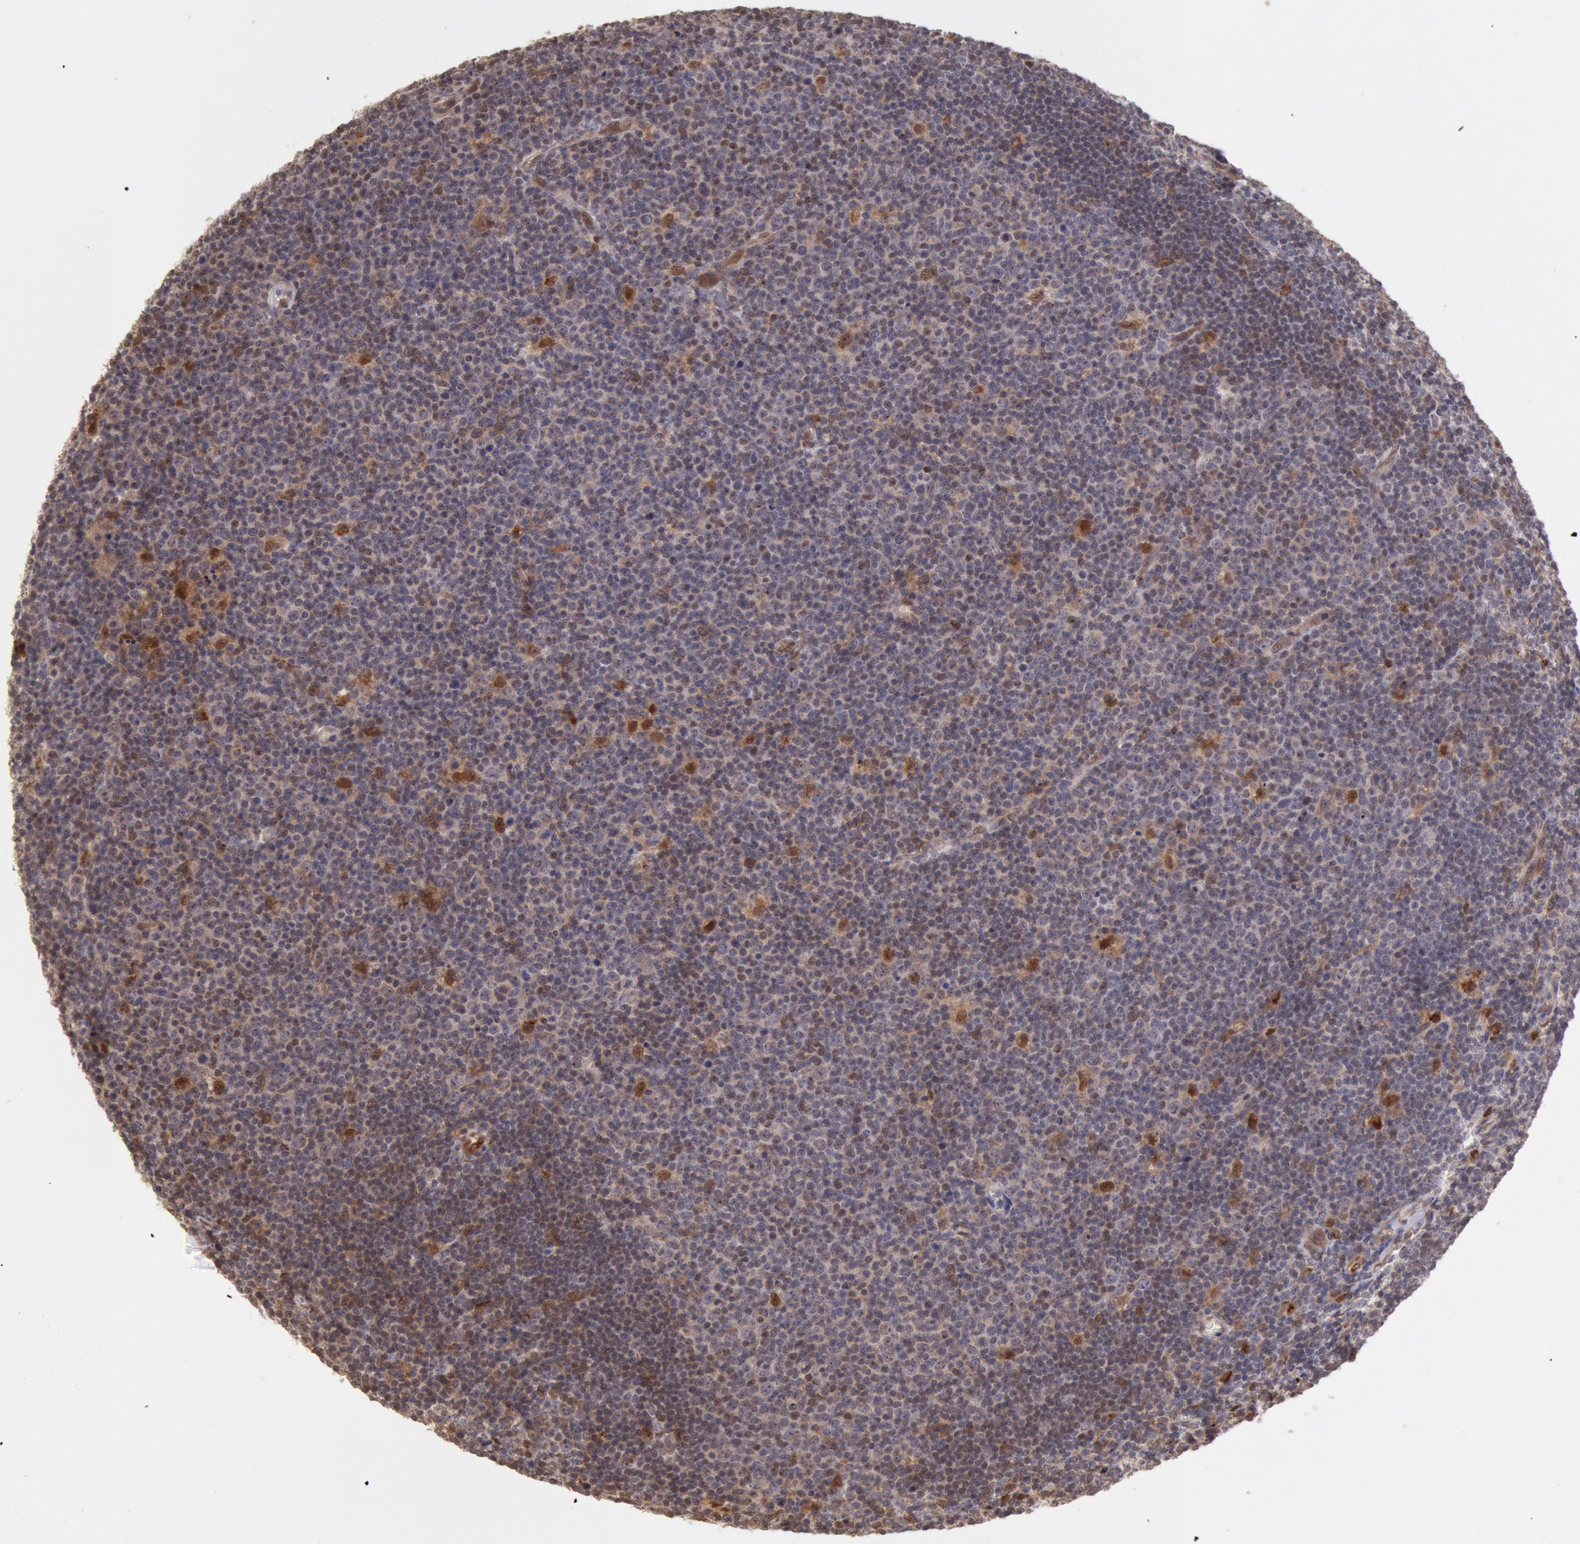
{"staining": {"intensity": "moderate", "quantity": ">75%", "location": "cytoplasmic/membranous,nuclear"}, "tissue": "lymphoma", "cell_type": "Tumor cells", "image_type": "cancer", "snomed": [{"axis": "morphology", "description": "Malignant lymphoma, non-Hodgkin's type, Low grade"}, {"axis": "topography", "description": "Lymph node"}], "caption": "High-magnification brightfield microscopy of low-grade malignant lymphoma, non-Hodgkin's type stained with DAB (brown) and counterstained with hematoxylin (blue). tumor cells exhibit moderate cytoplasmic/membranous and nuclear staining is present in about>75% of cells.", "gene": "COMT", "patient": {"sex": "male", "age": 74}}